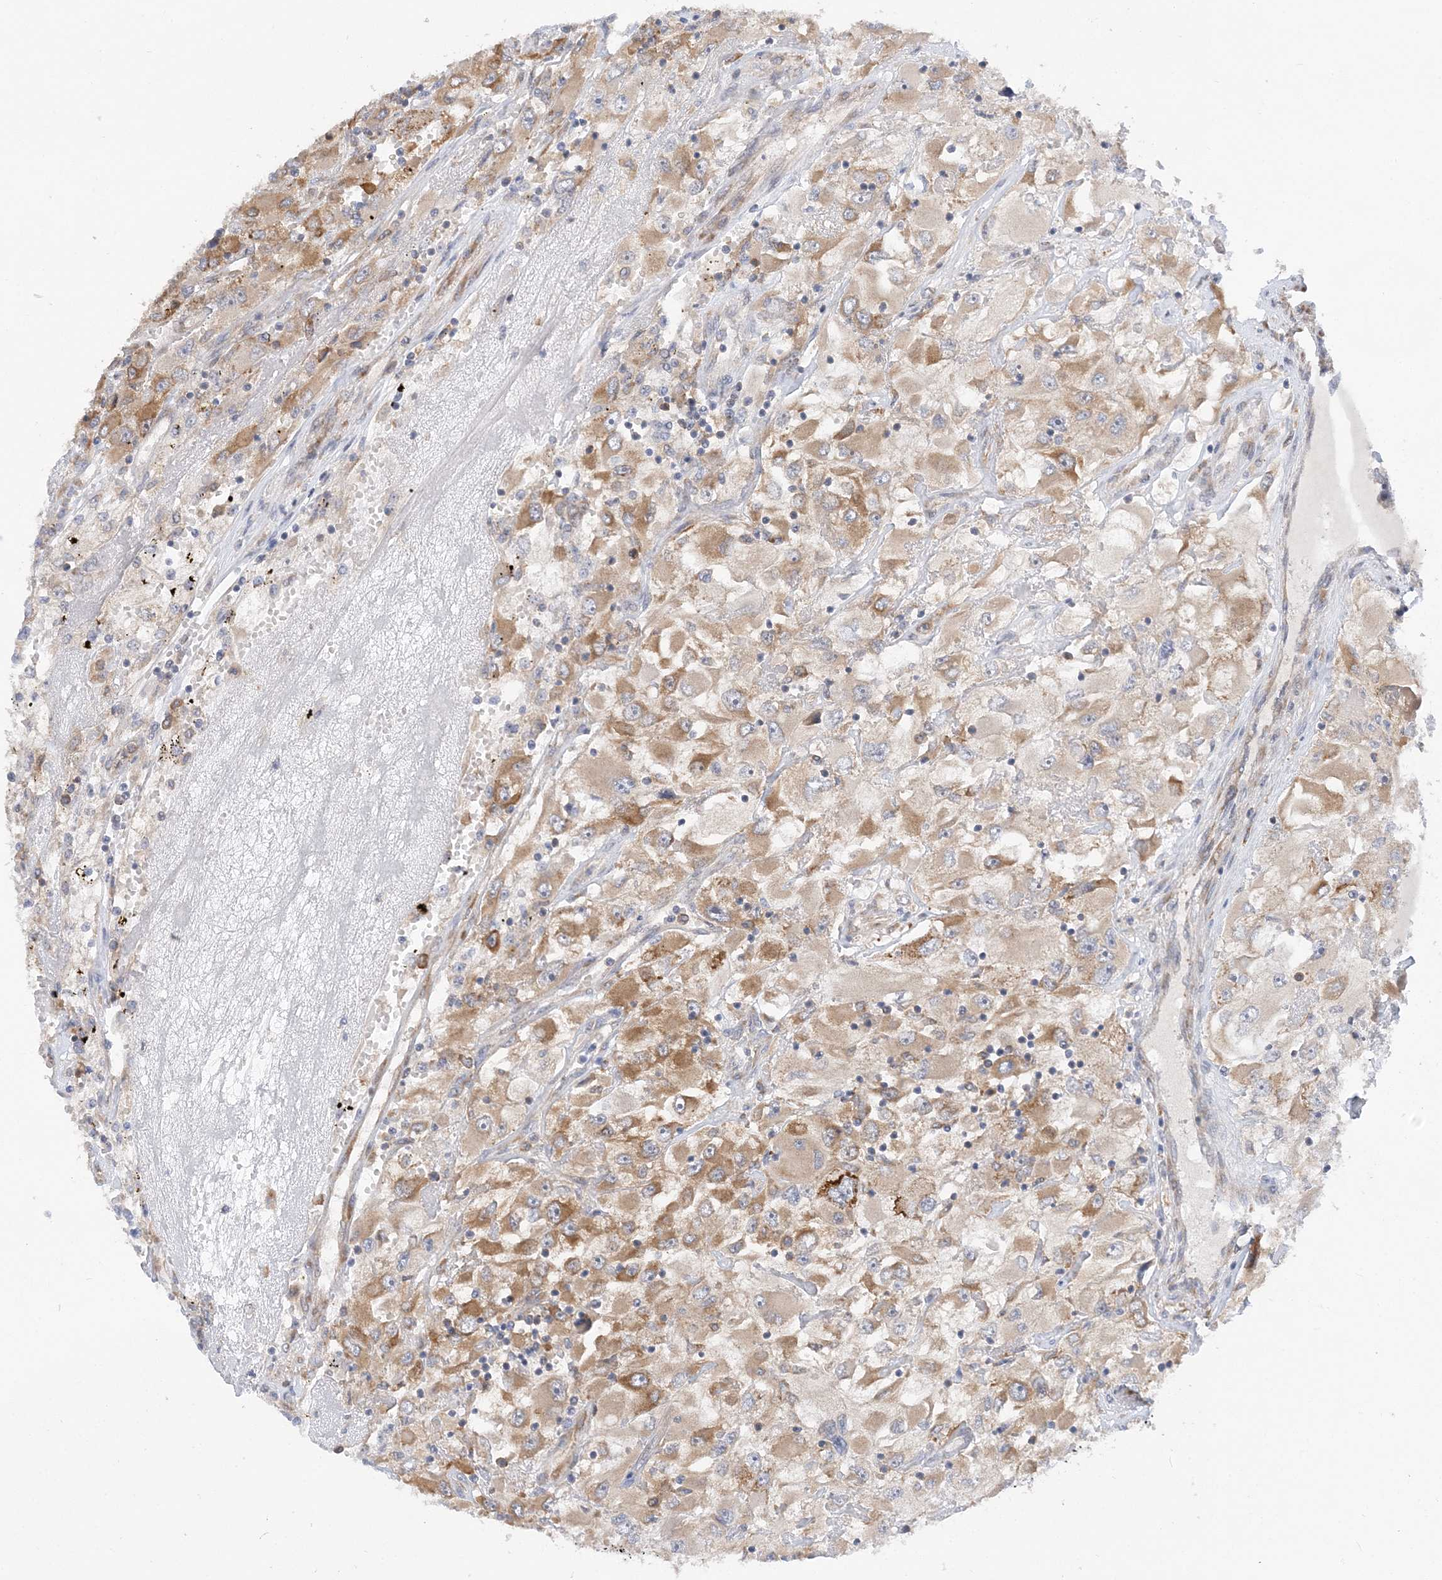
{"staining": {"intensity": "moderate", "quantity": ">75%", "location": "cytoplasmic/membranous"}, "tissue": "renal cancer", "cell_type": "Tumor cells", "image_type": "cancer", "snomed": [{"axis": "morphology", "description": "Adenocarcinoma, NOS"}, {"axis": "topography", "description": "Kidney"}], "caption": "High-power microscopy captured an immunohistochemistry (IHC) micrograph of adenocarcinoma (renal), revealing moderate cytoplasmic/membranous staining in about >75% of tumor cells.", "gene": "LARP4B", "patient": {"sex": "female", "age": 52}}